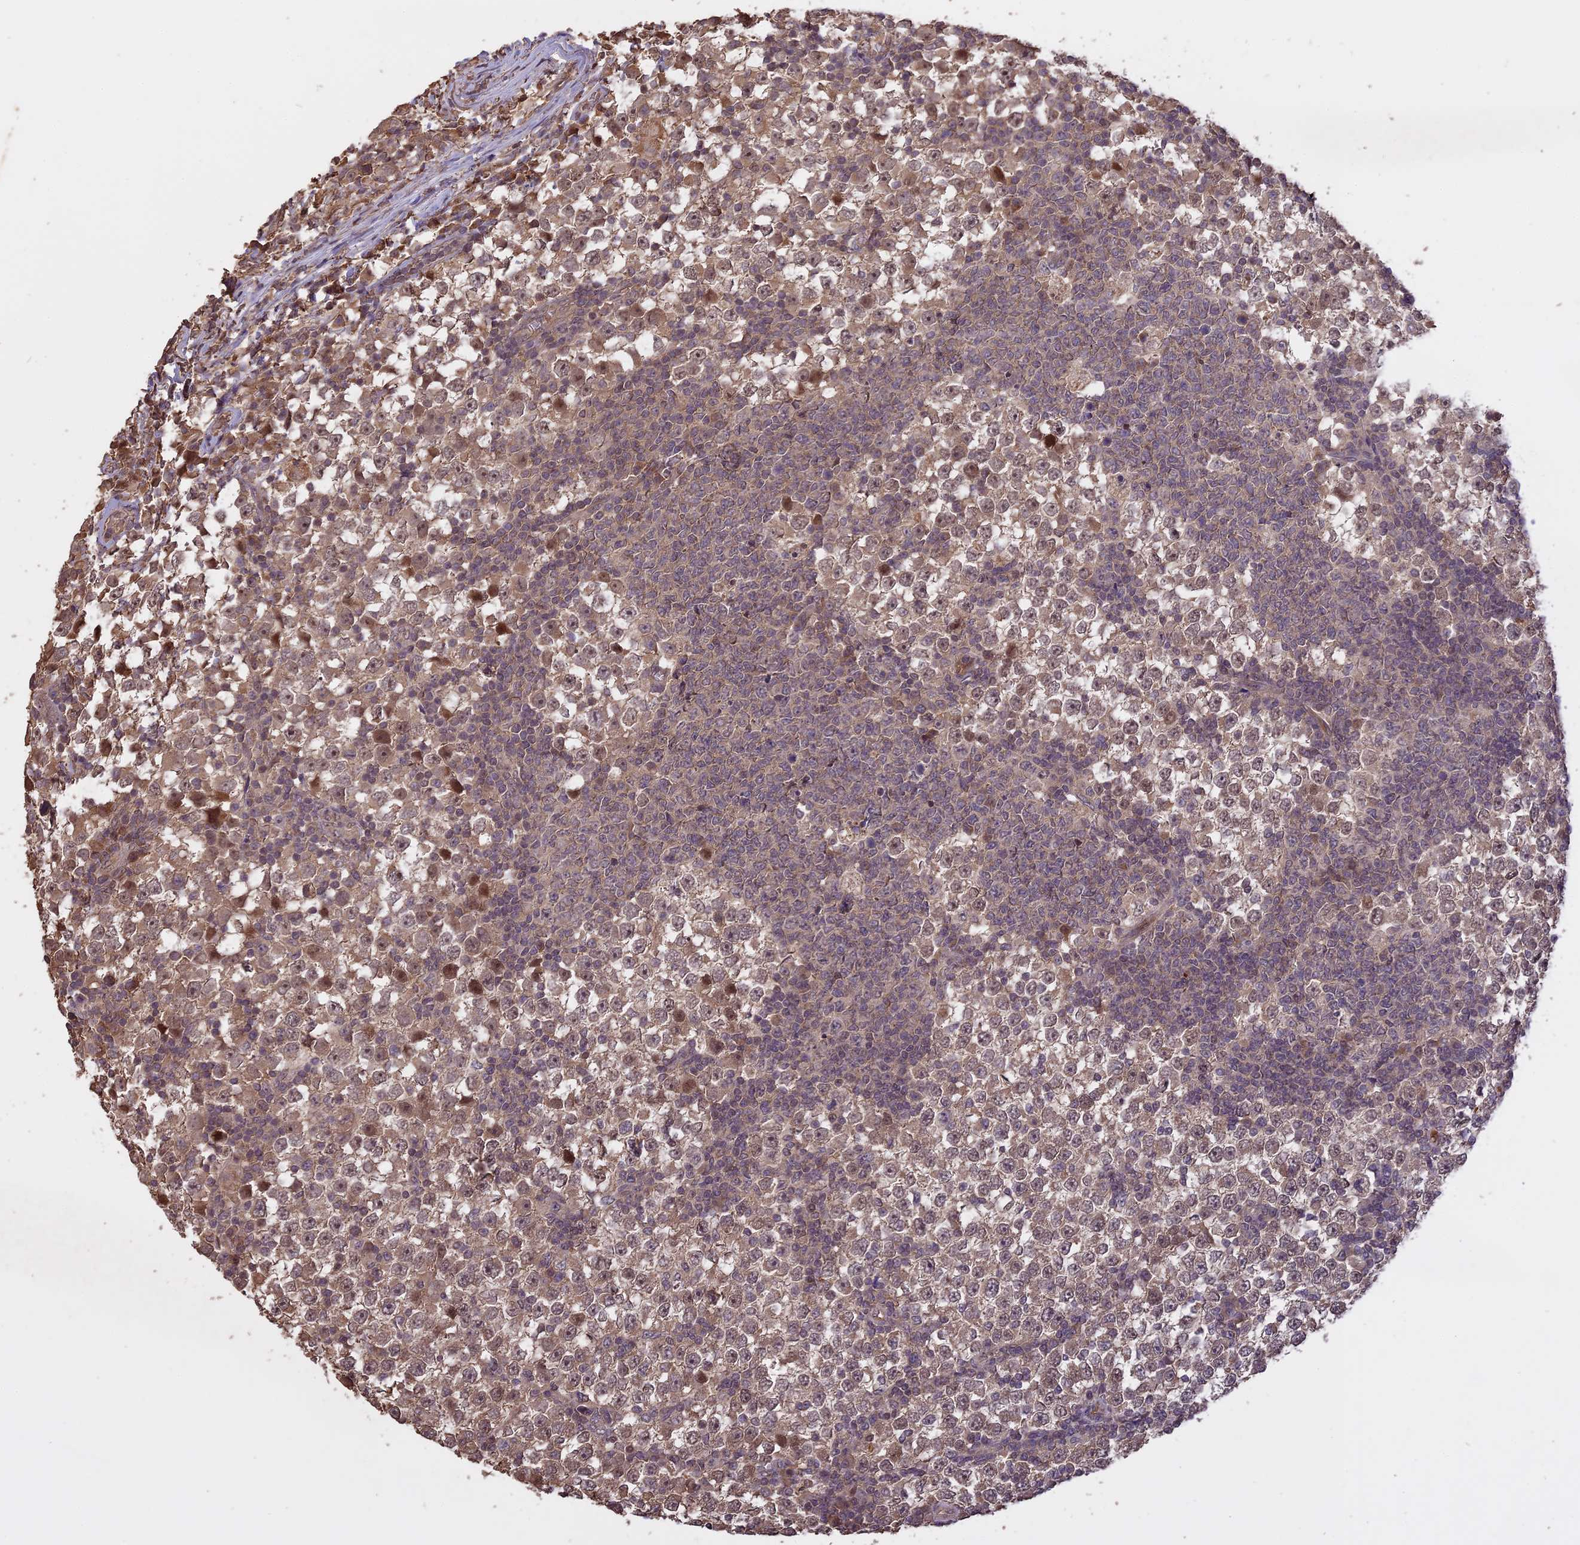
{"staining": {"intensity": "moderate", "quantity": "25%-75%", "location": "cytoplasmic/membranous,nuclear"}, "tissue": "testis cancer", "cell_type": "Tumor cells", "image_type": "cancer", "snomed": [{"axis": "morphology", "description": "Seminoma, NOS"}, {"axis": "topography", "description": "Testis"}], "caption": "Testis cancer was stained to show a protein in brown. There is medium levels of moderate cytoplasmic/membranous and nuclear staining in about 25%-75% of tumor cells. (DAB IHC with brightfield microscopy, high magnification).", "gene": "TIGD7", "patient": {"sex": "male", "age": 65}}